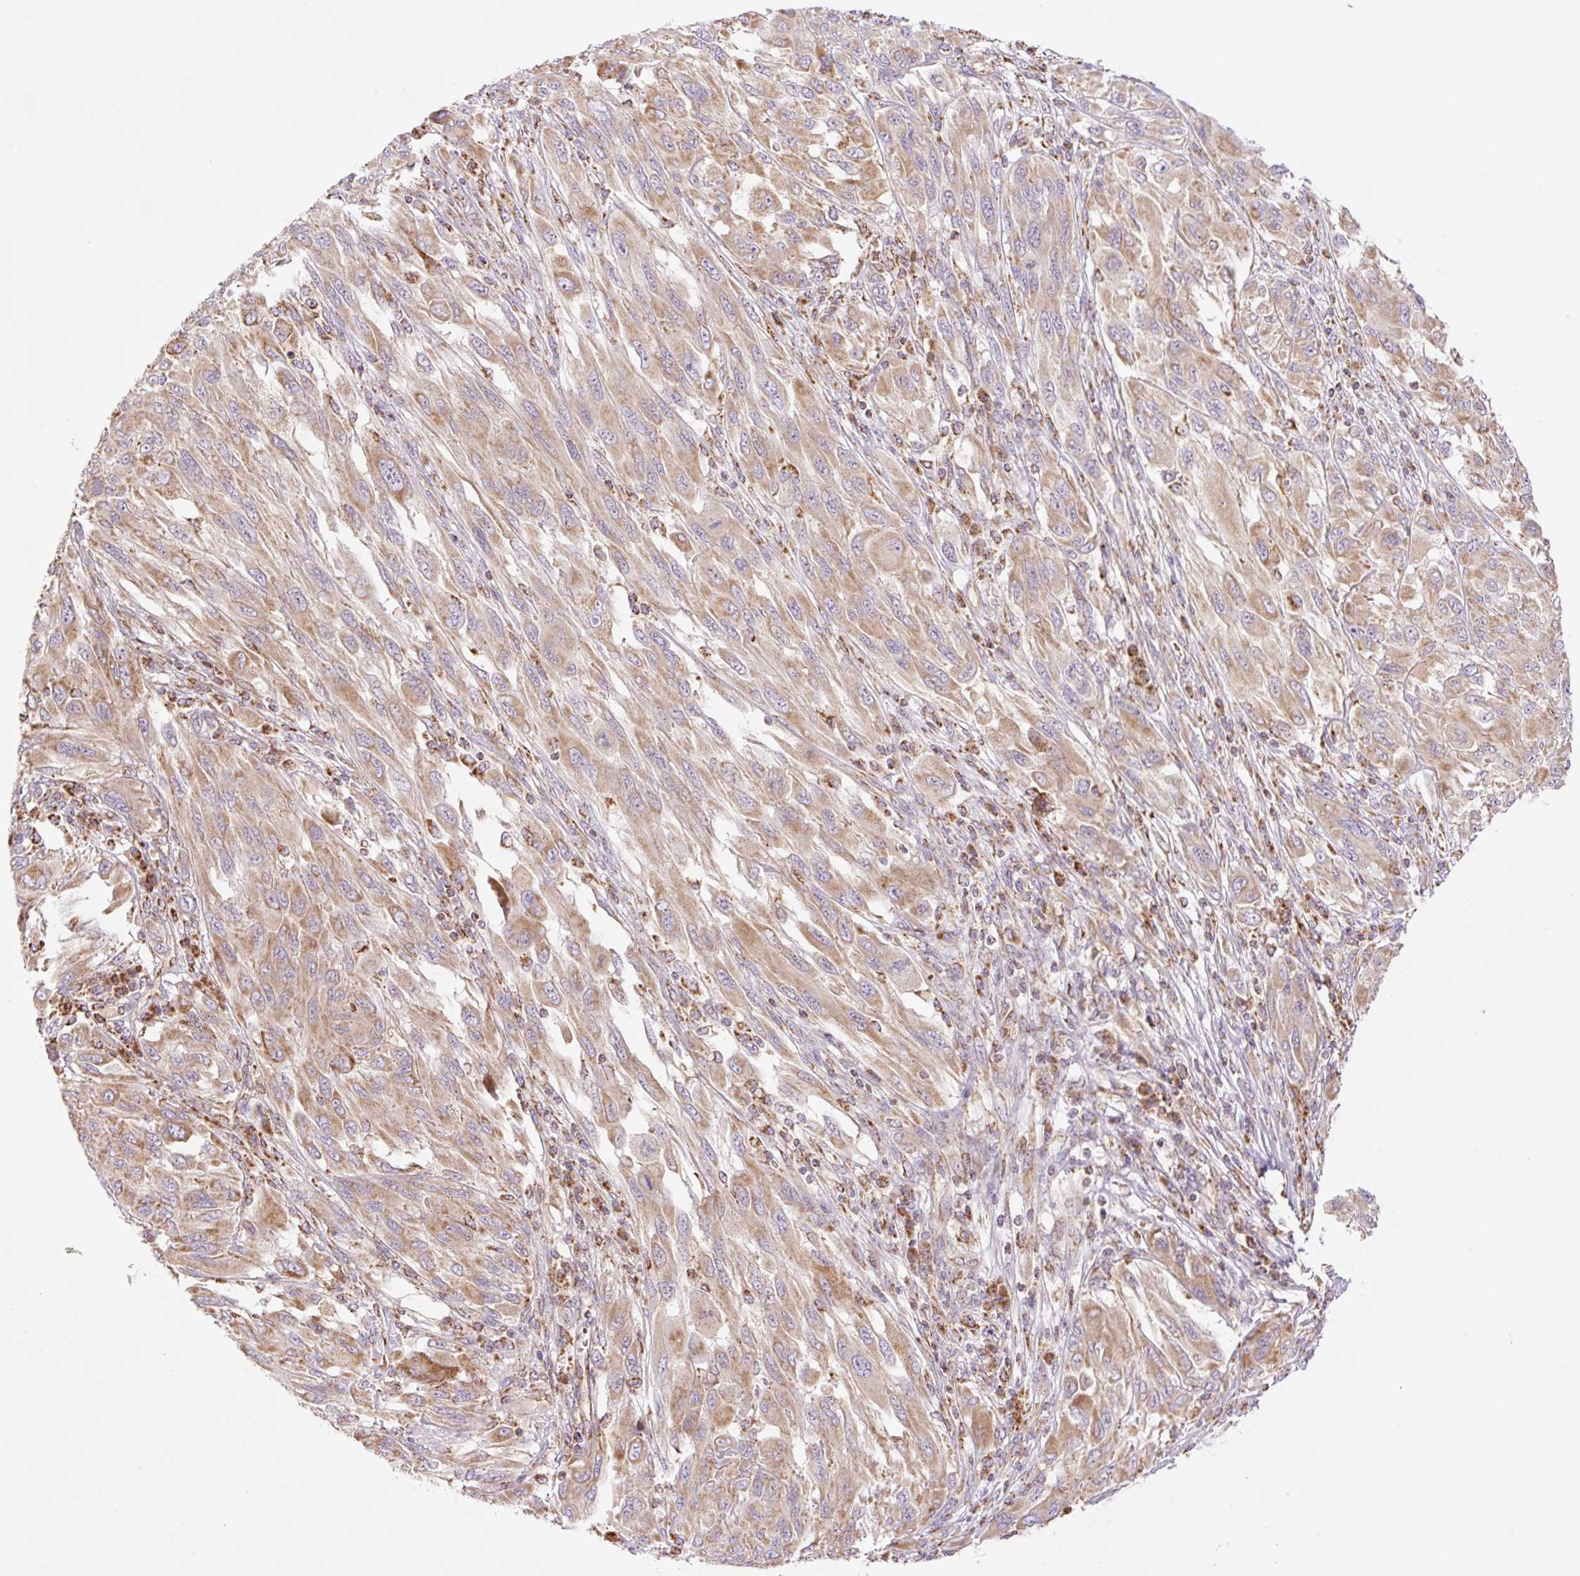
{"staining": {"intensity": "moderate", "quantity": ">75%", "location": "cytoplasmic/membranous"}, "tissue": "melanoma", "cell_type": "Tumor cells", "image_type": "cancer", "snomed": [{"axis": "morphology", "description": "Malignant melanoma, NOS"}, {"axis": "topography", "description": "Skin"}], "caption": "Protein expression analysis of melanoma reveals moderate cytoplasmic/membranous expression in approximately >75% of tumor cells.", "gene": "GOSR2", "patient": {"sex": "female", "age": 91}}